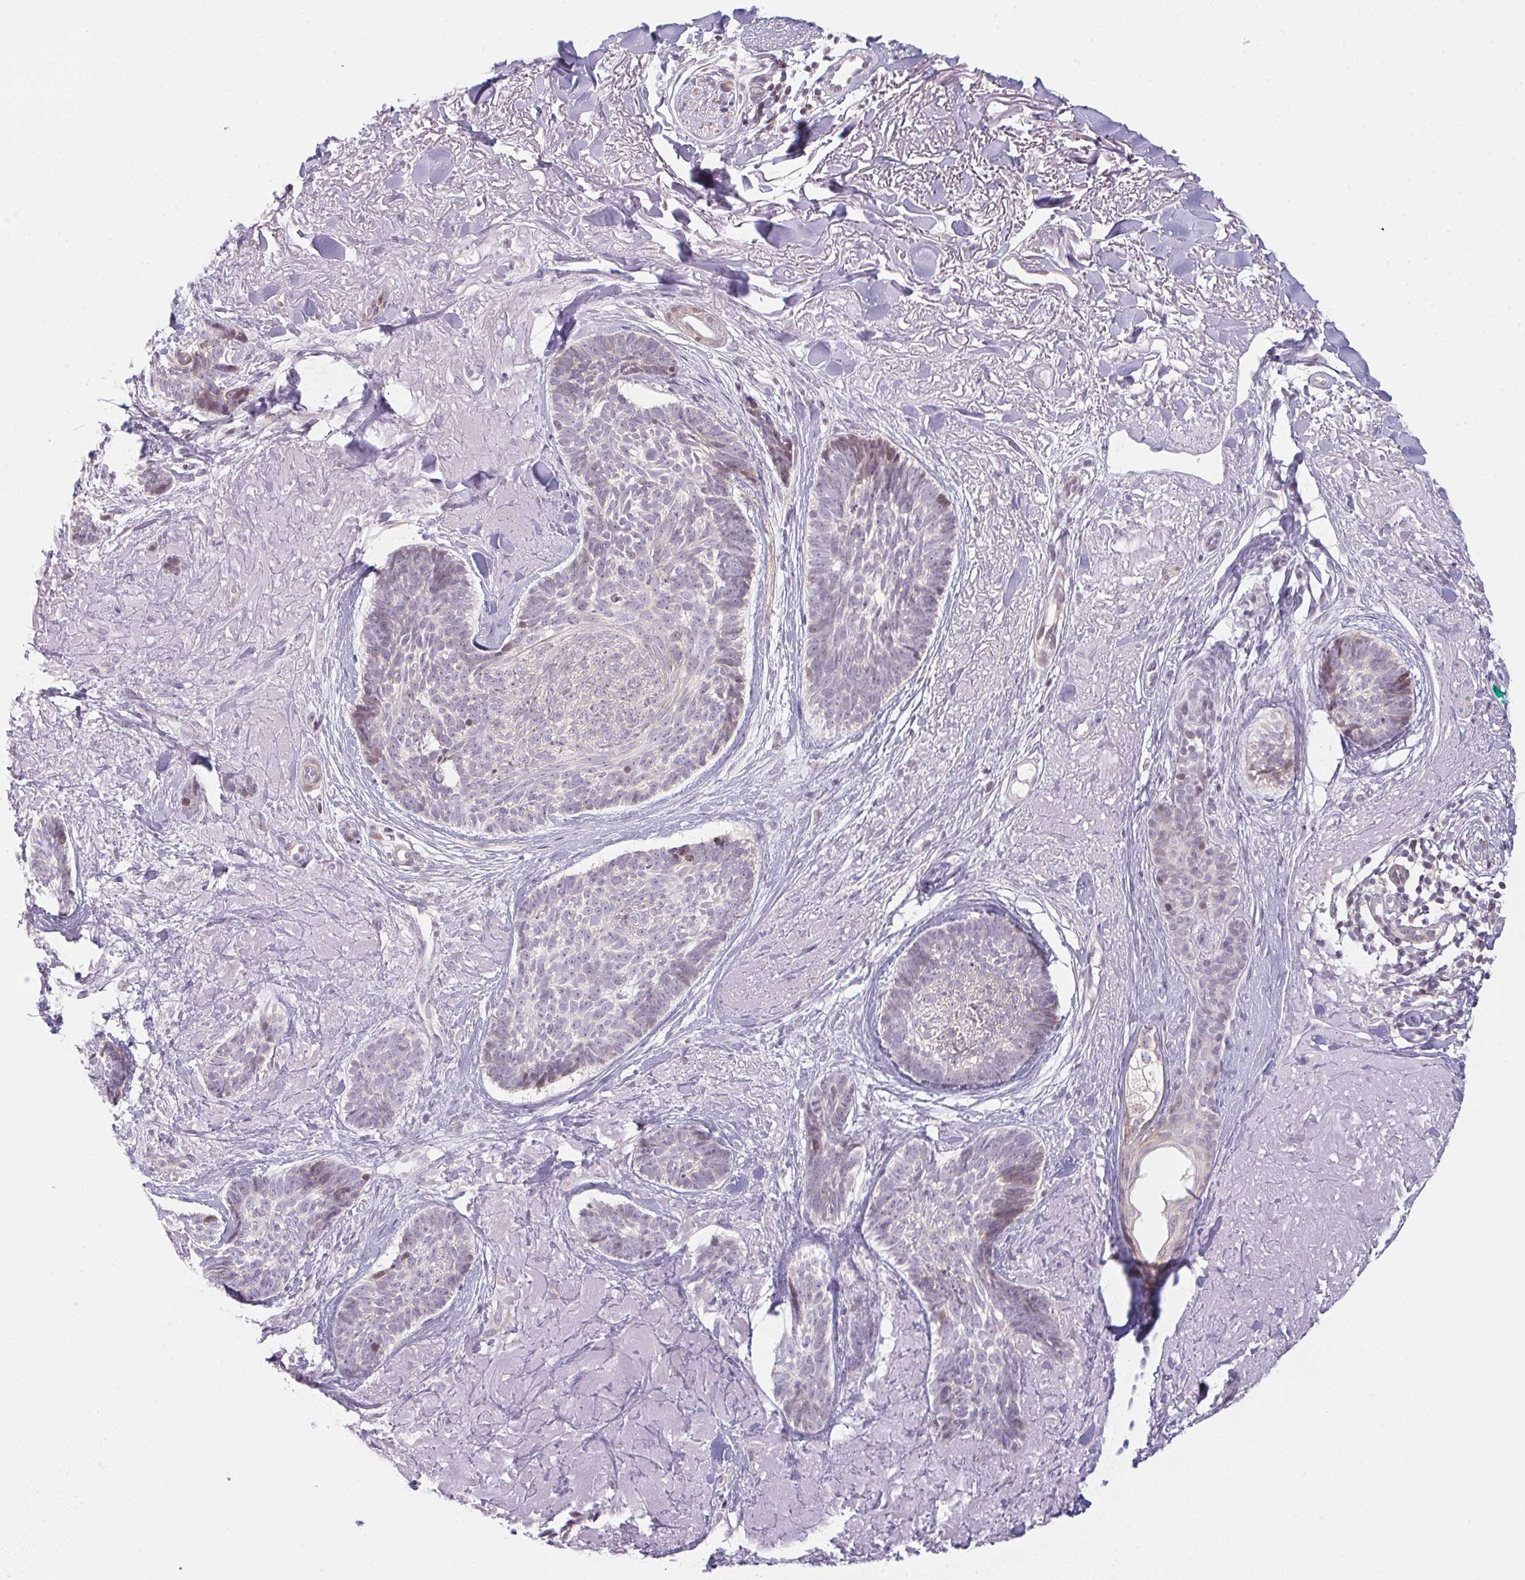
{"staining": {"intensity": "weak", "quantity": "25%-75%", "location": "cytoplasmic/membranous"}, "tissue": "skin cancer", "cell_type": "Tumor cells", "image_type": "cancer", "snomed": [{"axis": "morphology", "description": "Basal cell carcinoma"}, {"axis": "topography", "description": "Skin"}, {"axis": "topography", "description": "Skin of face"}, {"axis": "topography", "description": "Skin of nose"}], "caption": "A micrograph of skin basal cell carcinoma stained for a protein displays weak cytoplasmic/membranous brown staining in tumor cells.", "gene": "TMEM237", "patient": {"sex": "female", "age": 86}}